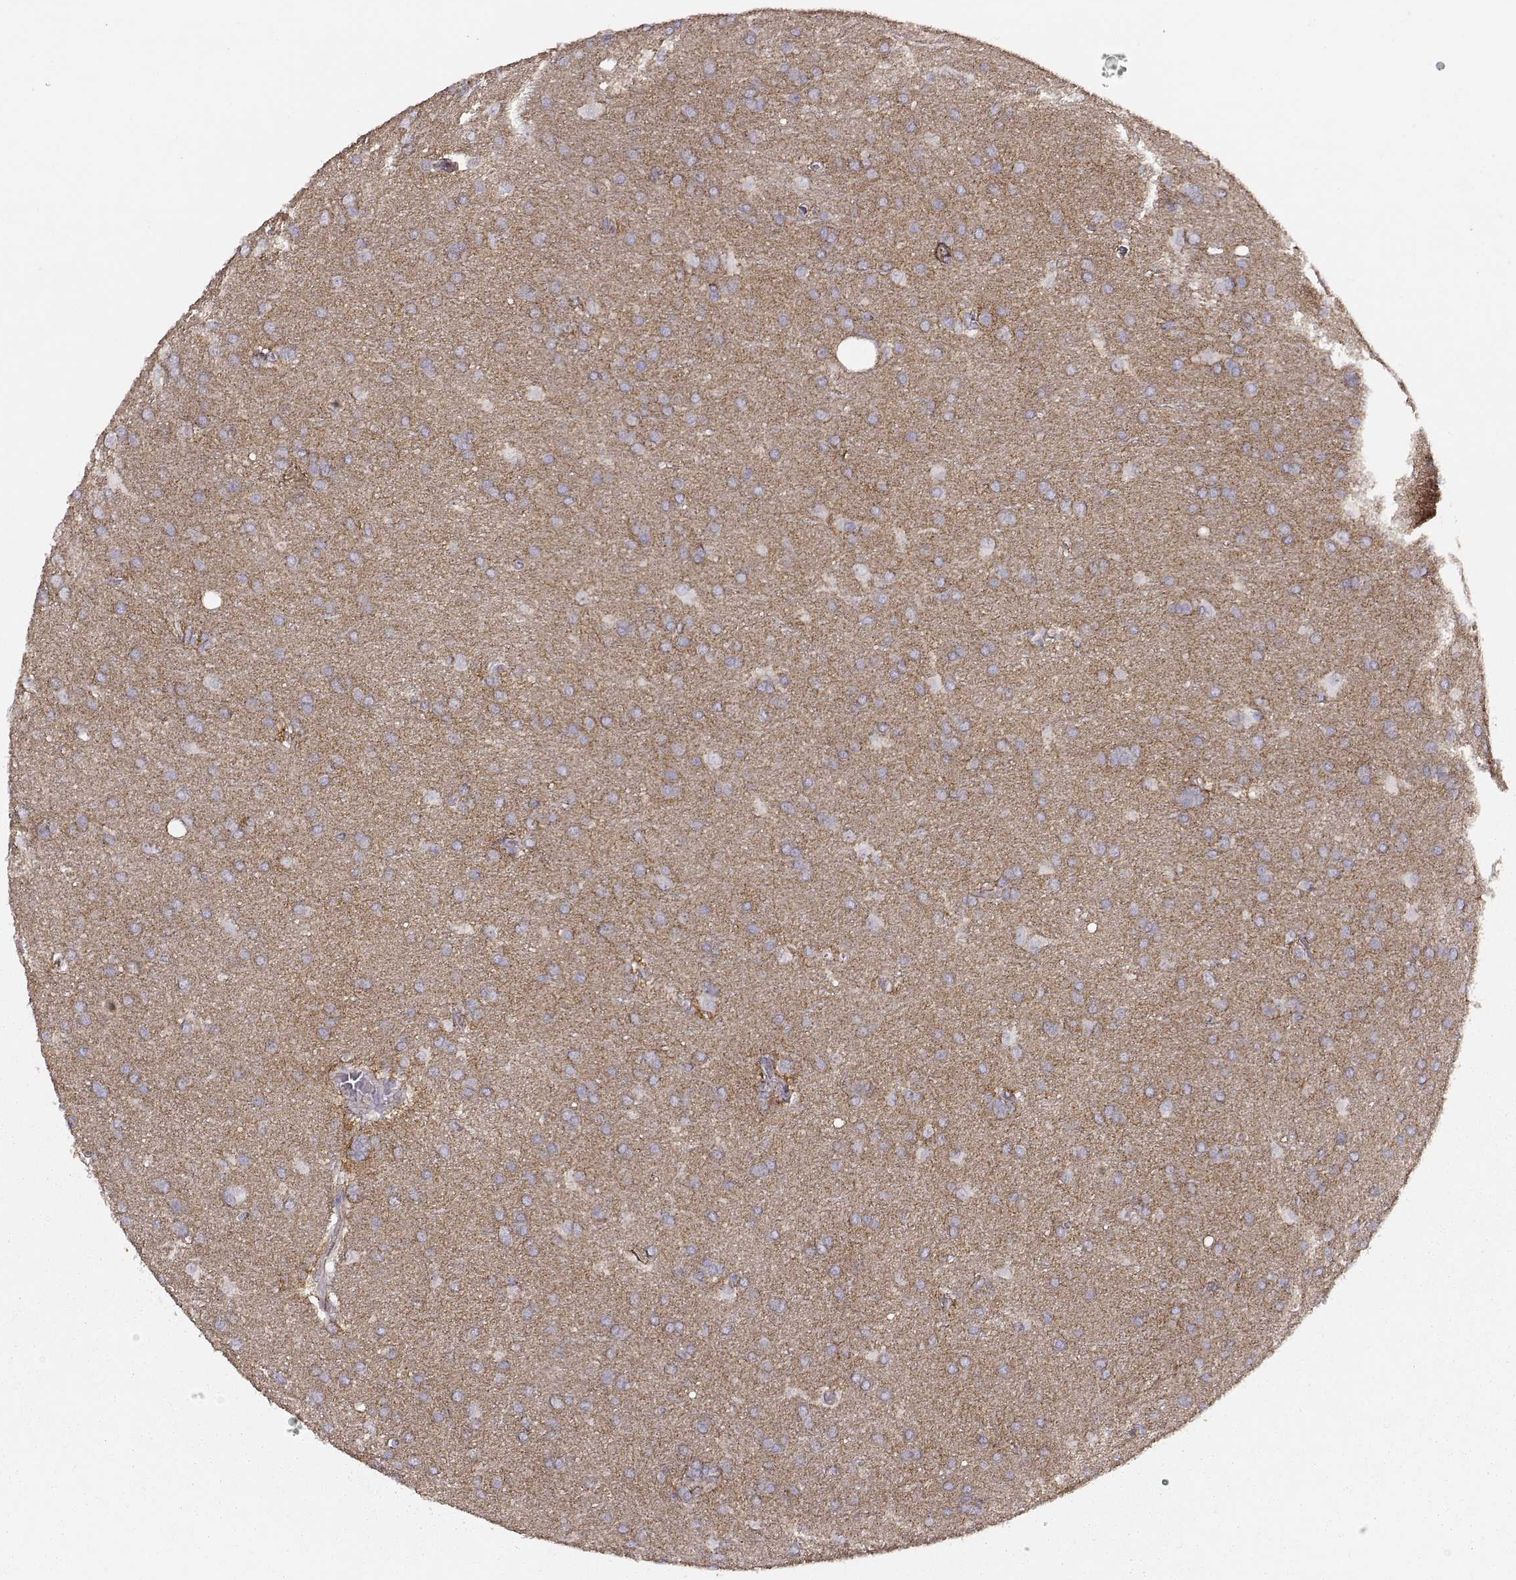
{"staining": {"intensity": "negative", "quantity": "none", "location": "none"}, "tissue": "glioma", "cell_type": "Tumor cells", "image_type": "cancer", "snomed": [{"axis": "morphology", "description": "Glioma, malignant, Low grade"}, {"axis": "topography", "description": "Brain"}], "caption": "IHC image of human malignant low-grade glioma stained for a protein (brown), which exhibits no positivity in tumor cells.", "gene": "CDH2", "patient": {"sex": "female", "age": 32}}